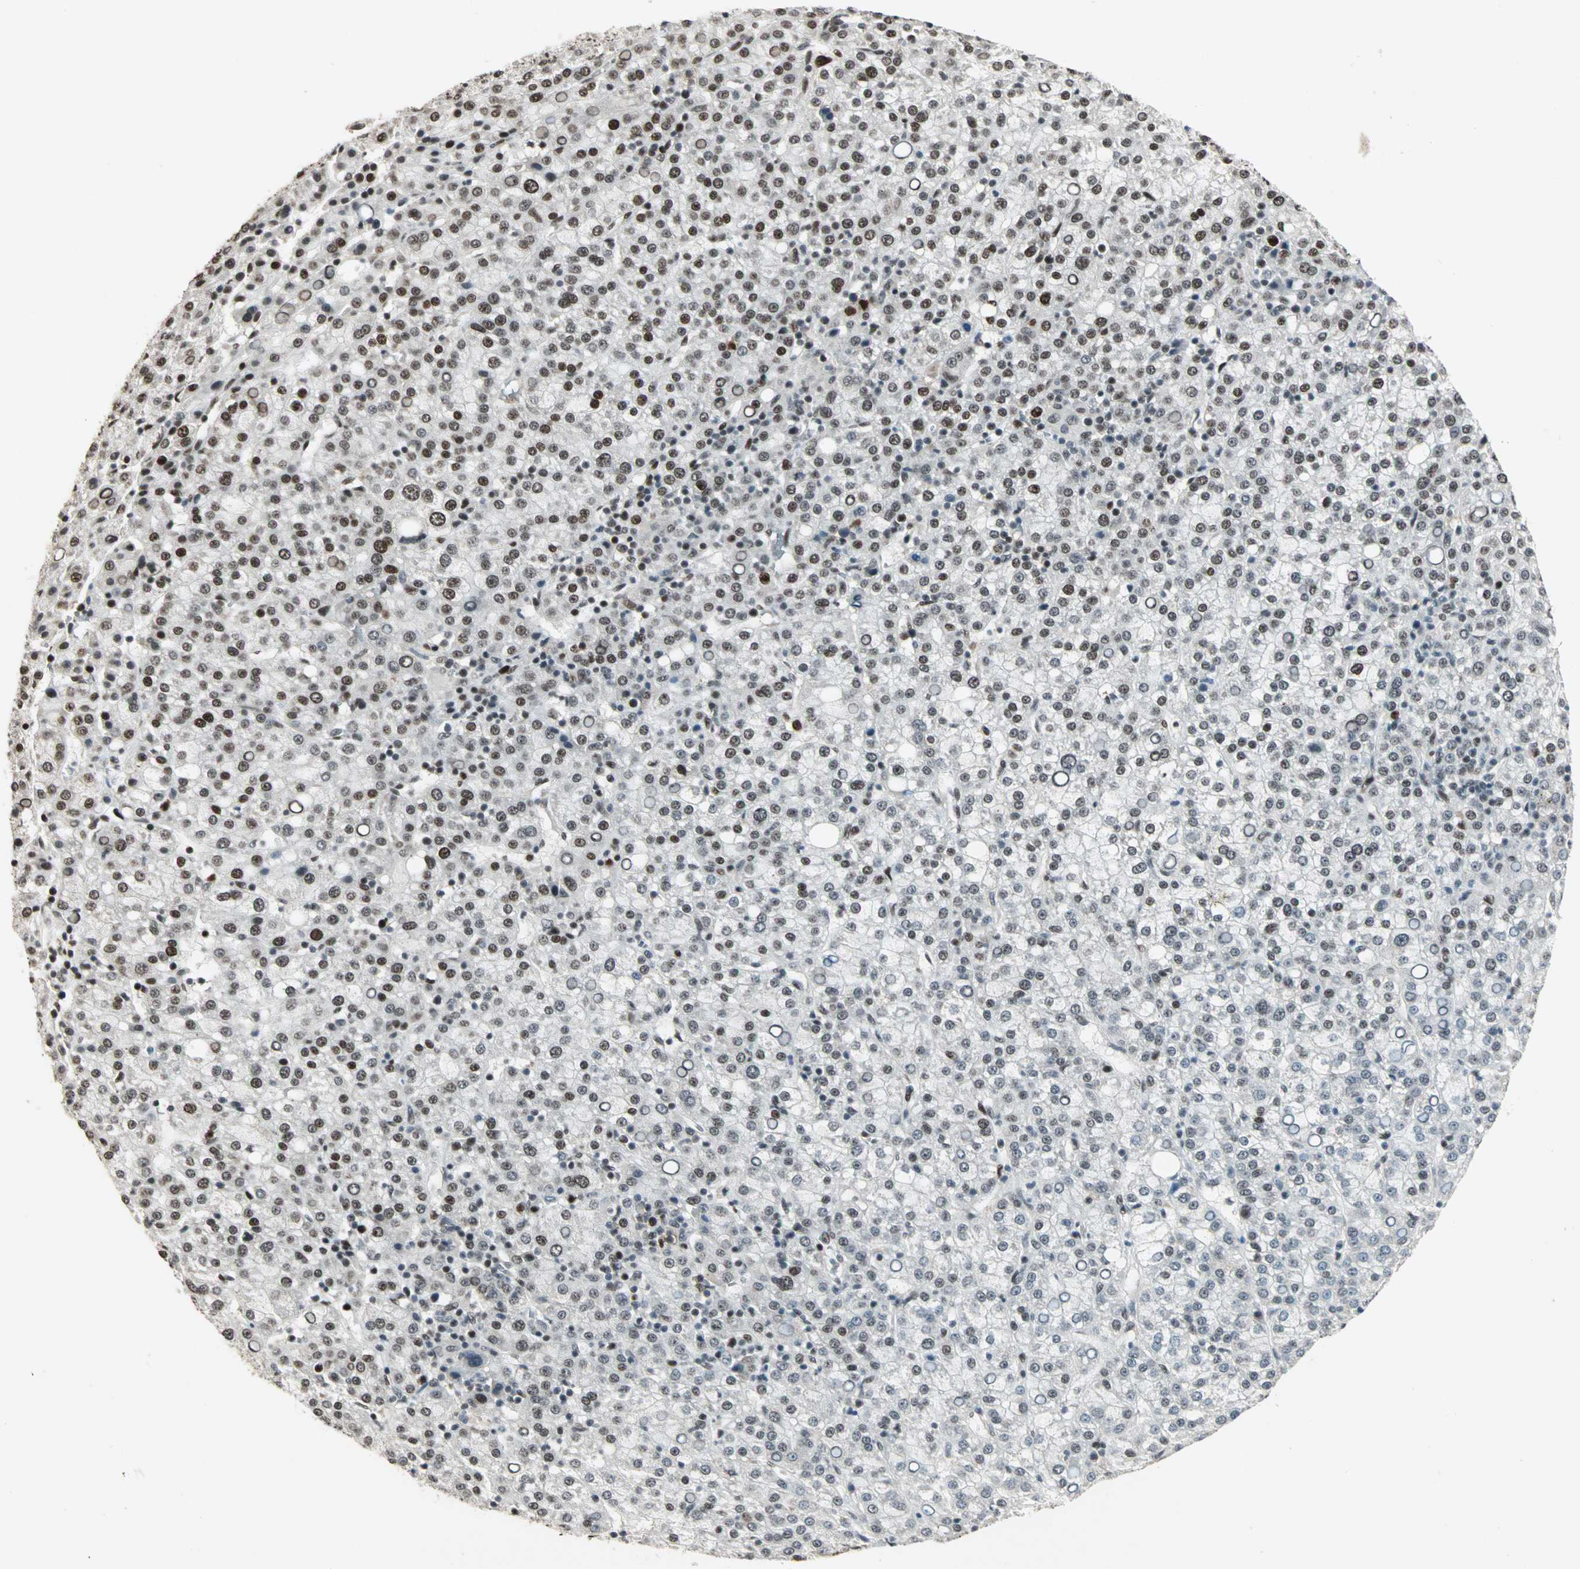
{"staining": {"intensity": "strong", "quantity": "25%-75%", "location": "nuclear"}, "tissue": "liver cancer", "cell_type": "Tumor cells", "image_type": "cancer", "snomed": [{"axis": "morphology", "description": "Carcinoma, Hepatocellular, NOS"}, {"axis": "topography", "description": "Liver"}], "caption": "Approximately 25%-75% of tumor cells in hepatocellular carcinoma (liver) reveal strong nuclear protein positivity as visualized by brown immunohistochemical staining.", "gene": "MDC1", "patient": {"sex": "female", "age": 58}}